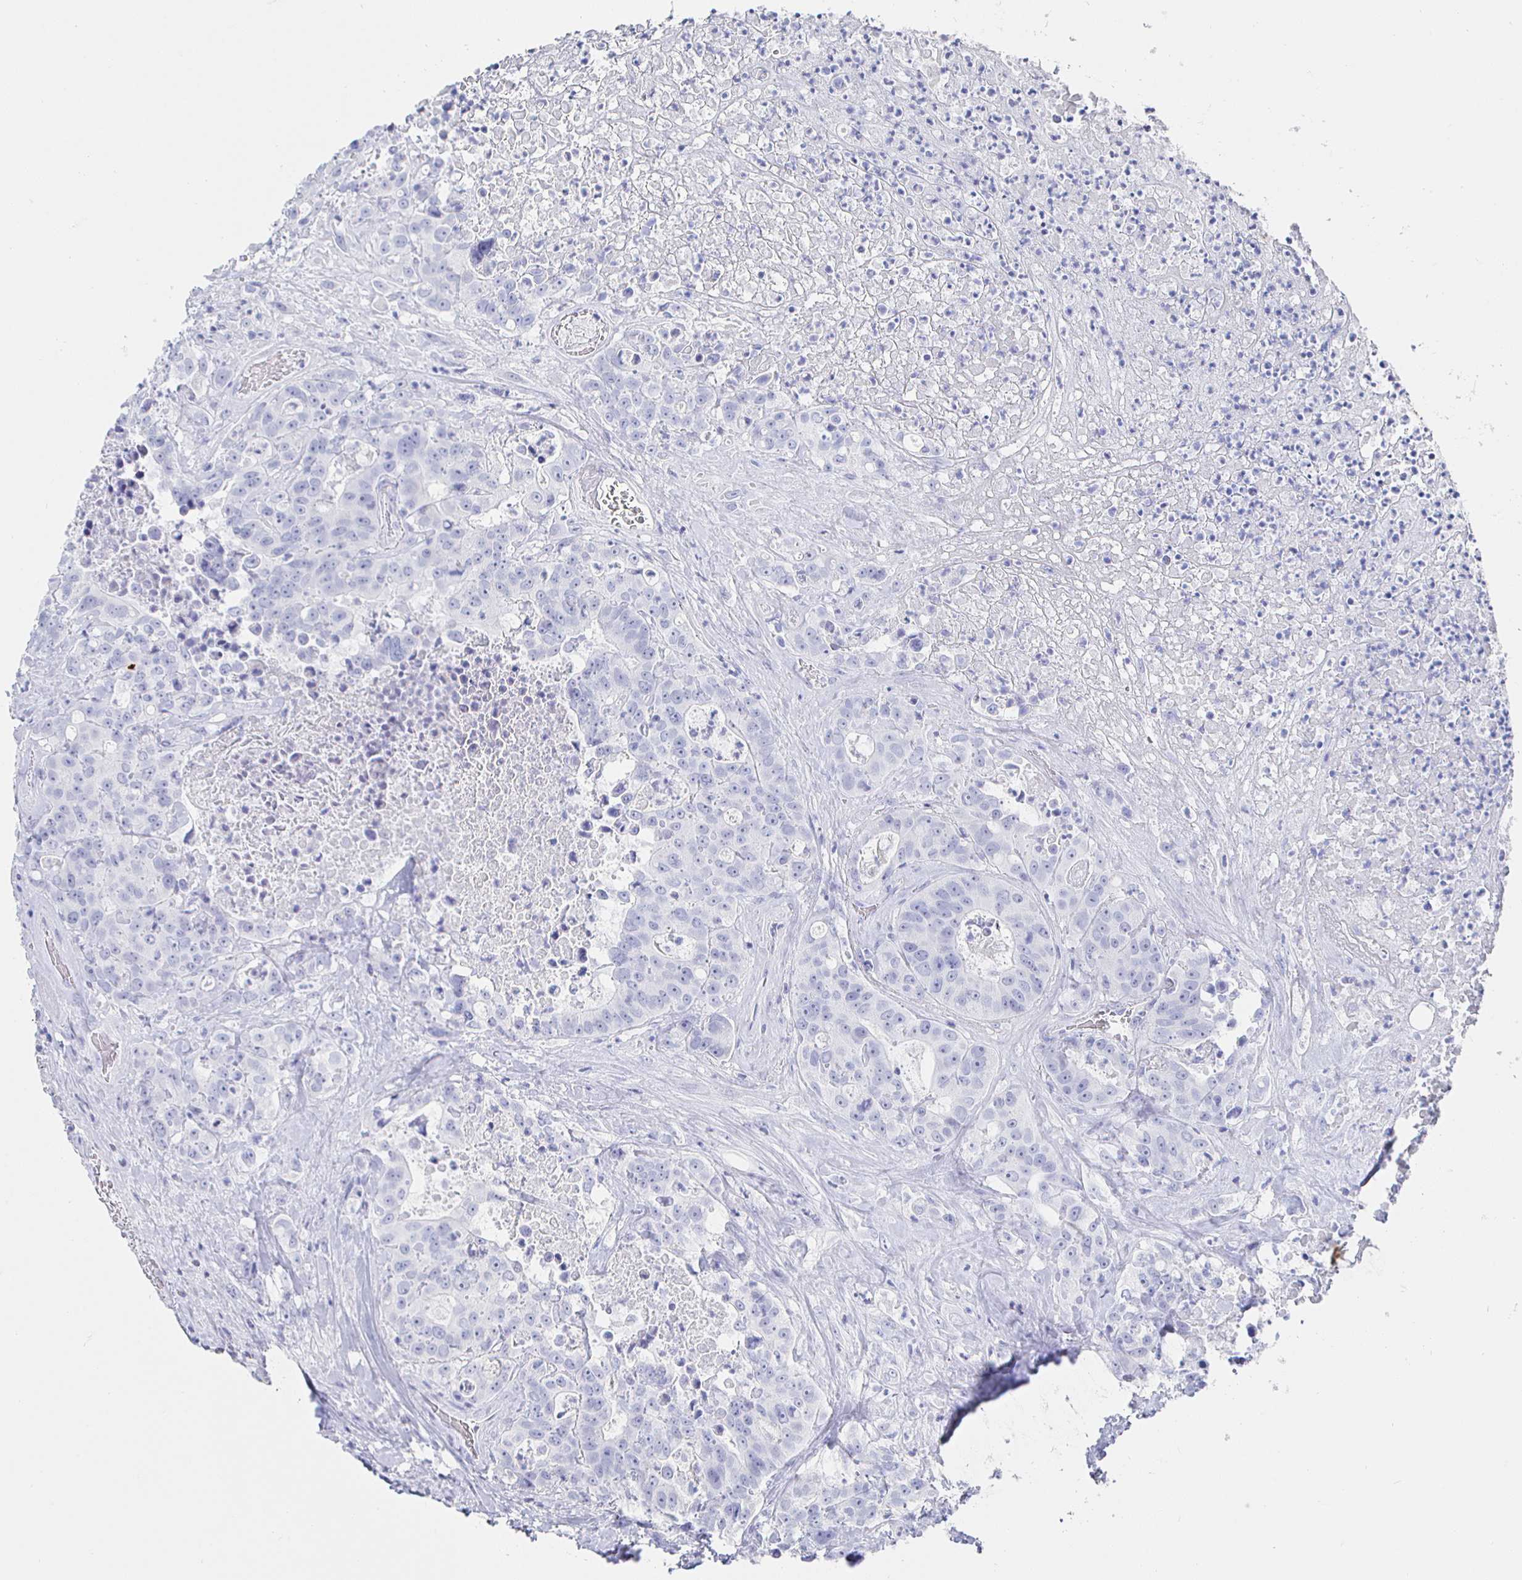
{"staining": {"intensity": "negative", "quantity": "none", "location": "none"}, "tissue": "colorectal cancer", "cell_type": "Tumor cells", "image_type": "cancer", "snomed": [{"axis": "morphology", "description": "Adenocarcinoma, NOS"}, {"axis": "topography", "description": "Rectum"}], "caption": "High power microscopy photomicrograph of an immunohistochemistry (IHC) micrograph of colorectal adenocarcinoma, revealing no significant positivity in tumor cells. (Stains: DAB (3,3'-diaminobenzidine) IHC with hematoxylin counter stain, Microscopy: brightfield microscopy at high magnification).", "gene": "CLCA1", "patient": {"sex": "female", "age": 62}}